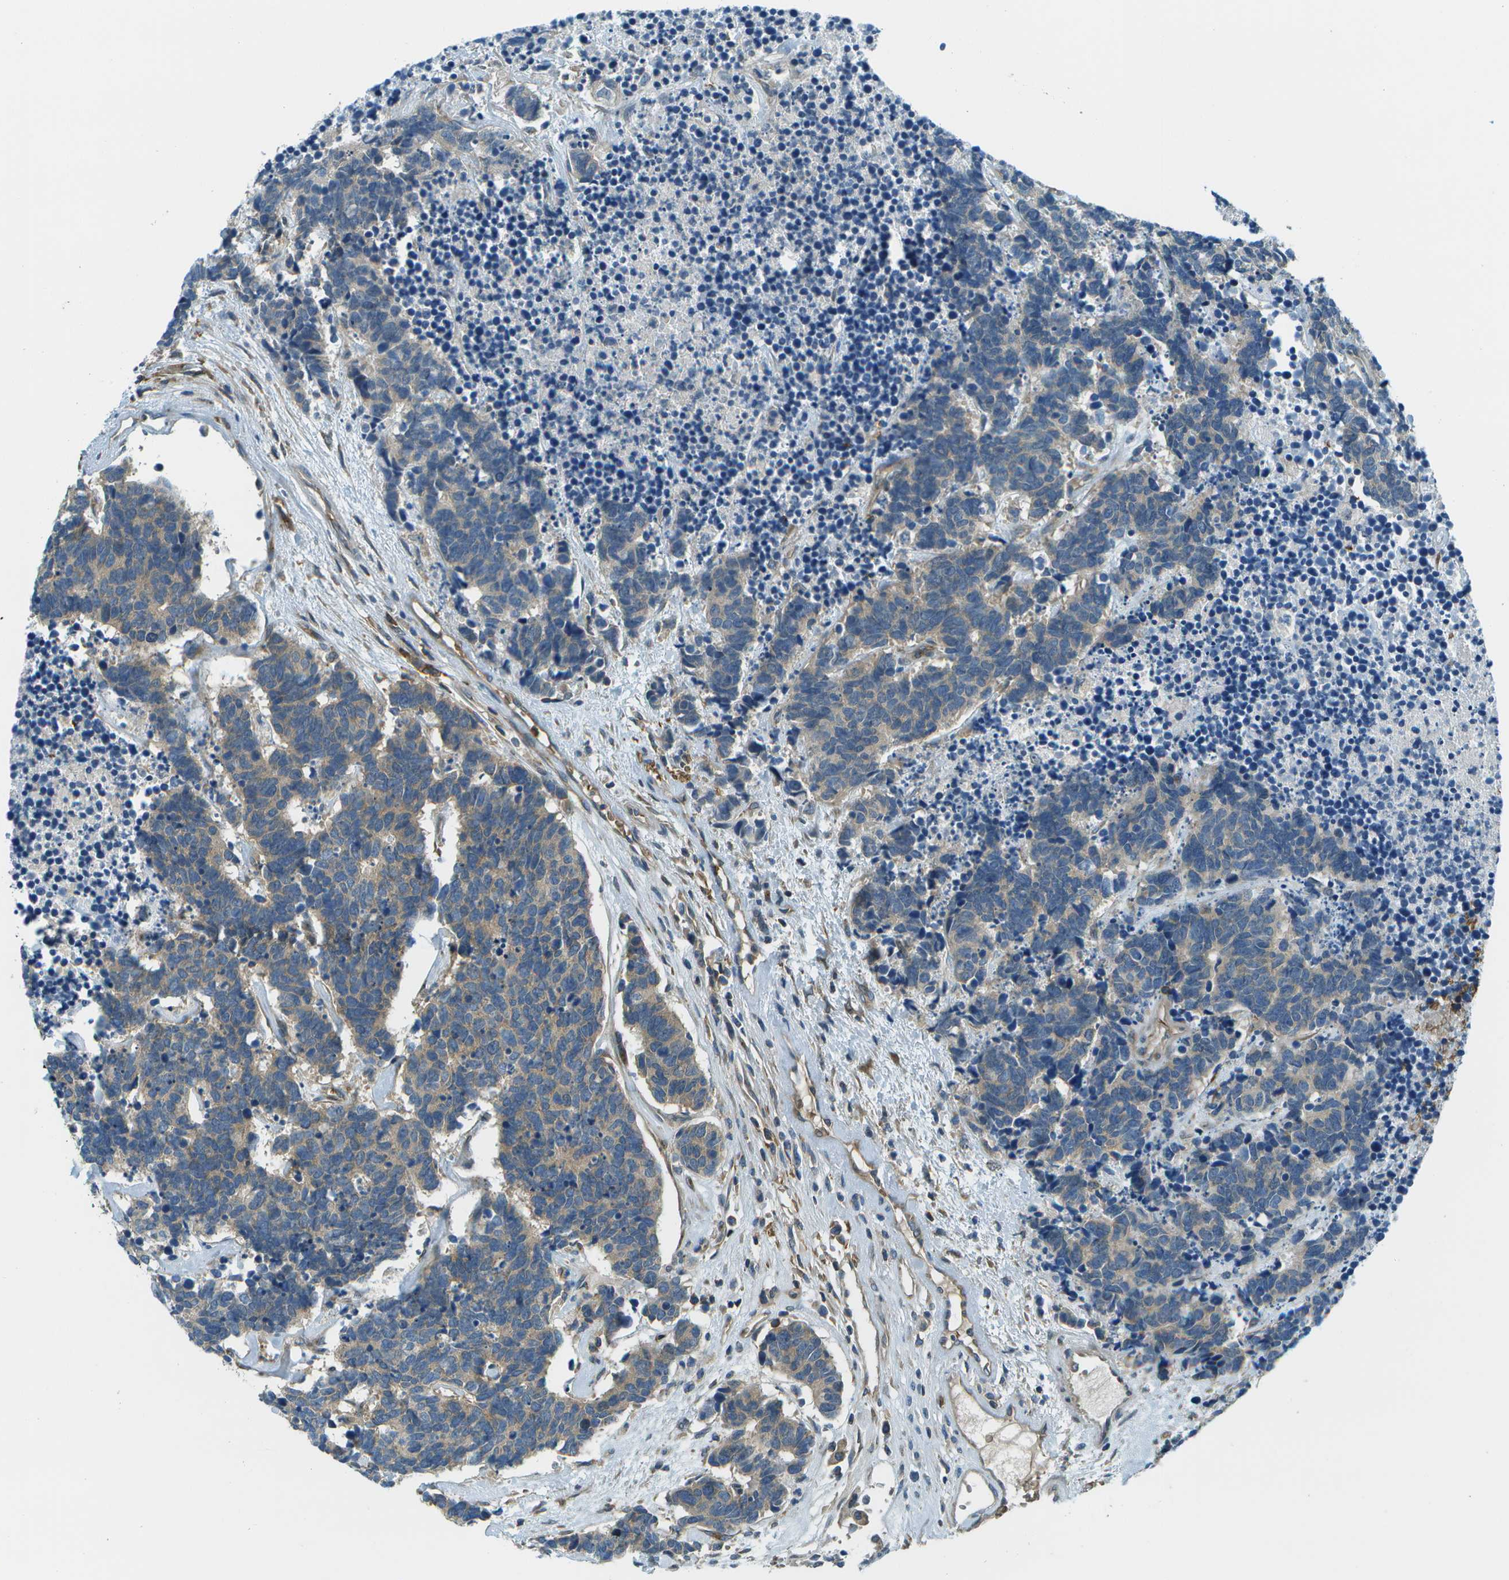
{"staining": {"intensity": "weak", "quantity": "25%-75%", "location": "cytoplasmic/membranous"}, "tissue": "carcinoid", "cell_type": "Tumor cells", "image_type": "cancer", "snomed": [{"axis": "morphology", "description": "Carcinoma, NOS"}, {"axis": "morphology", "description": "Carcinoid, malignant, NOS"}, {"axis": "topography", "description": "Urinary bladder"}], "caption": "Carcinoma stained with a brown dye displays weak cytoplasmic/membranous positive positivity in approximately 25%-75% of tumor cells.", "gene": "CTIF", "patient": {"sex": "male", "age": 57}}